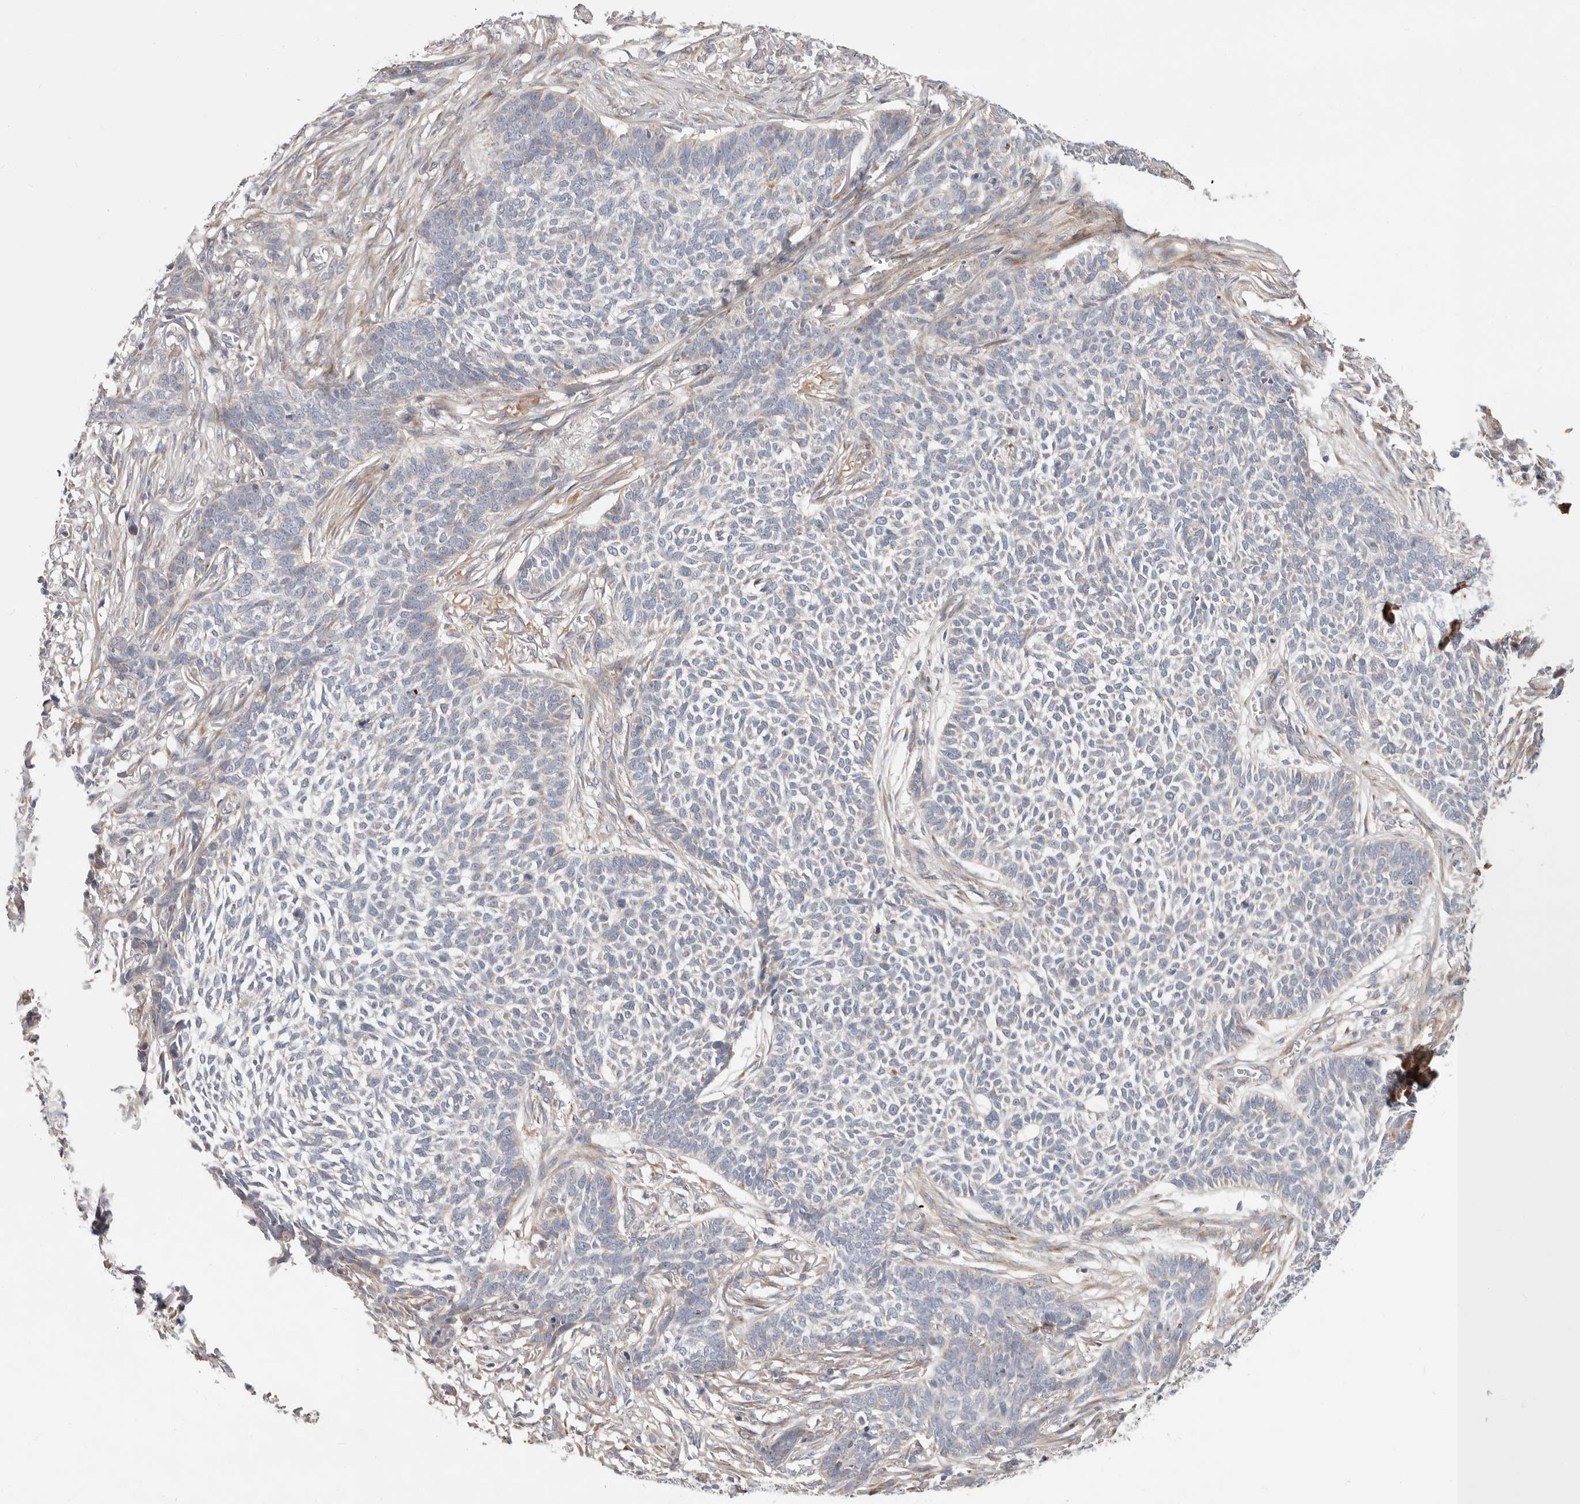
{"staining": {"intensity": "negative", "quantity": "none", "location": "none"}, "tissue": "skin cancer", "cell_type": "Tumor cells", "image_type": "cancer", "snomed": [{"axis": "morphology", "description": "Basal cell carcinoma"}, {"axis": "topography", "description": "Skin"}], "caption": "DAB immunohistochemical staining of human basal cell carcinoma (skin) exhibits no significant positivity in tumor cells.", "gene": "MRPS10", "patient": {"sex": "male", "age": 85}}